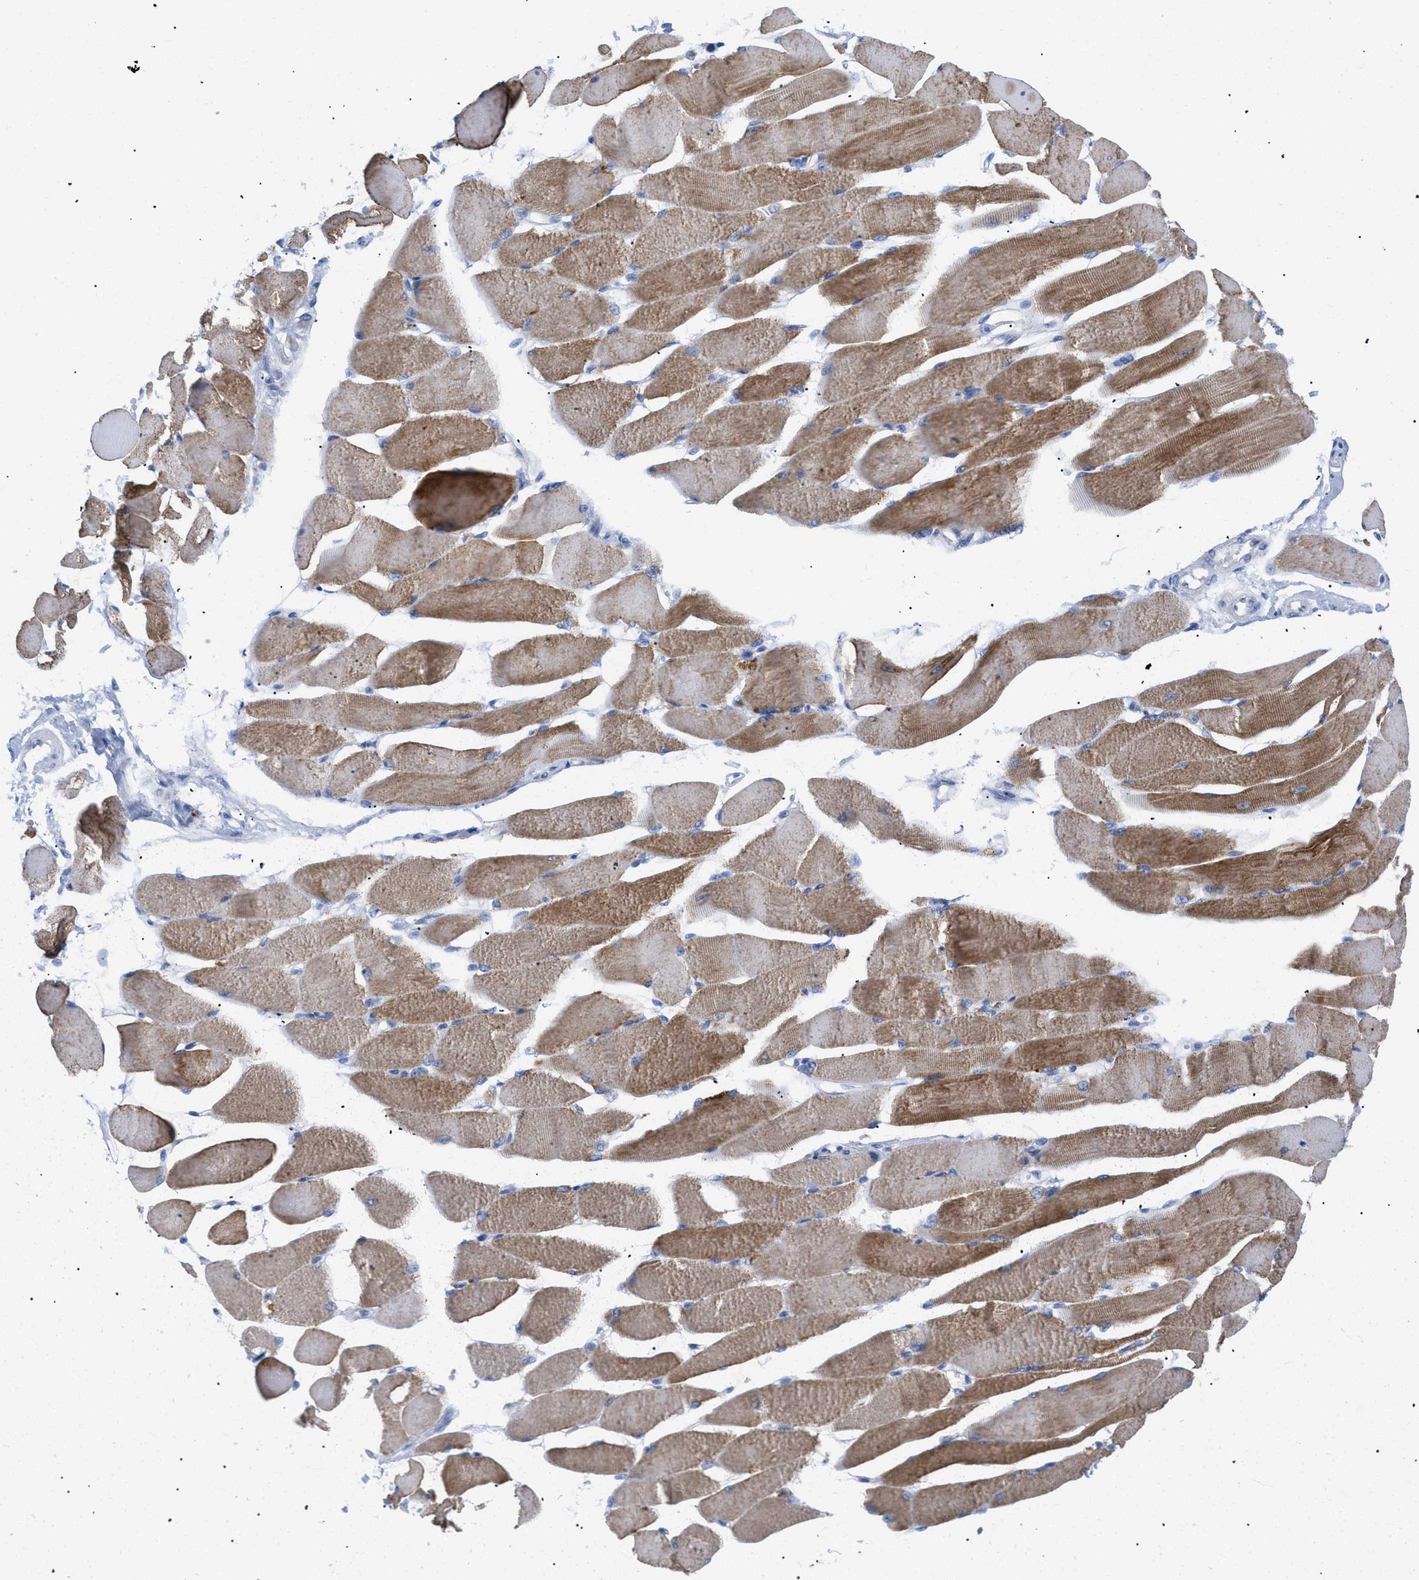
{"staining": {"intensity": "moderate", "quantity": ">75%", "location": "cytoplasmic/membranous"}, "tissue": "skeletal muscle", "cell_type": "Myocytes", "image_type": "normal", "snomed": [{"axis": "morphology", "description": "Normal tissue, NOS"}, {"axis": "topography", "description": "Skeletal muscle"}, {"axis": "topography", "description": "Peripheral nerve tissue"}], "caption": "Immunohistochemical staining of normal skeletal muscle shows medium levels of moderate cytoplasmic/membranous staining in approximately >75% of myocytes. The protein is shown in brown color, while the nuclei are stained blue.", "gene": "DRAM2", "patient": {"sex": "female", "age": 84}}